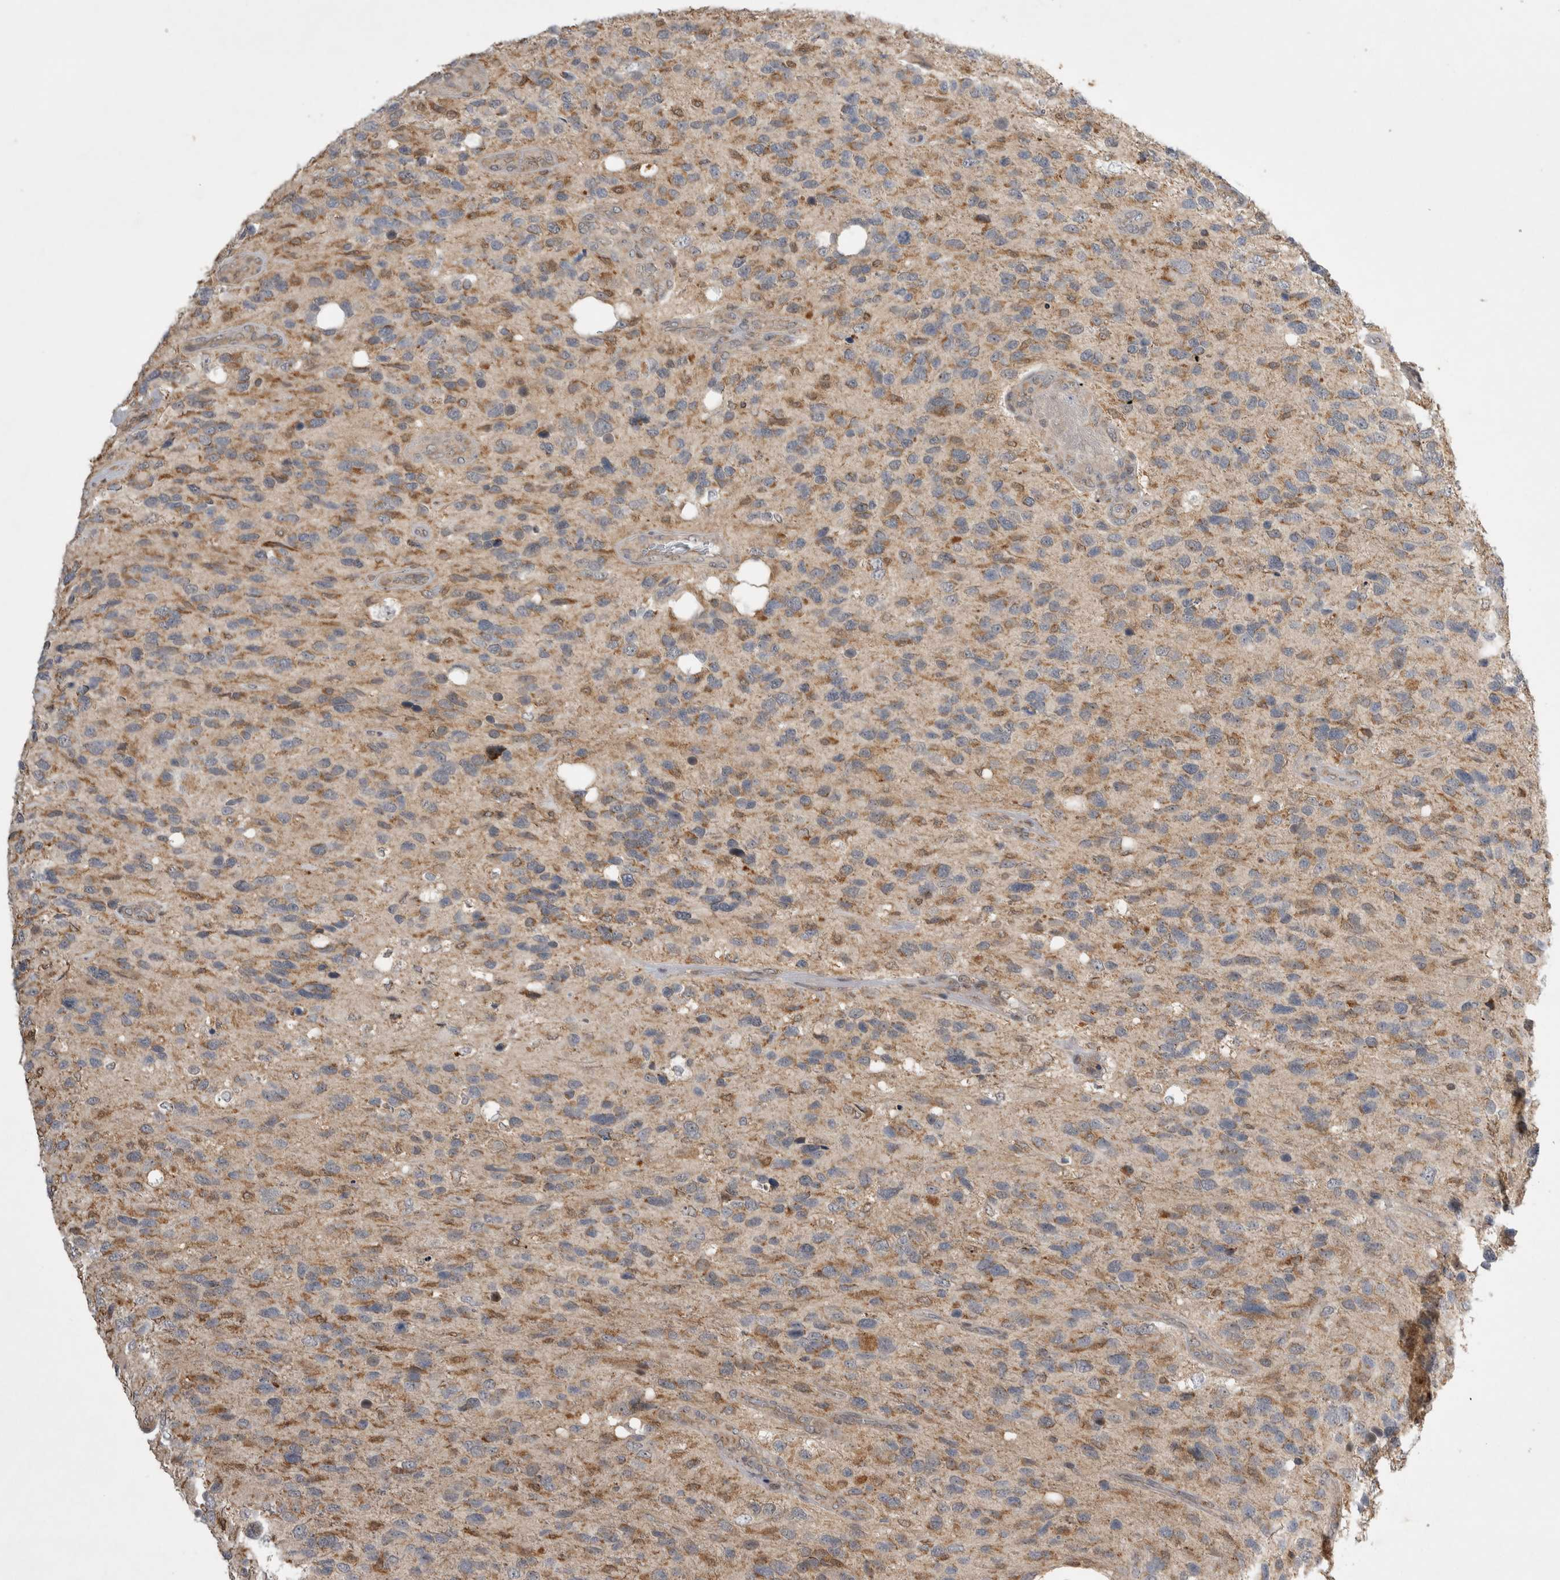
{"staining": {"intensity": "weak", "quantity": ">75%", "location": "cytoplasmic/membranous"}, "tissue": "glioma", "cell_type": "Tumor cells", "image_type": "cancer", "snomed": [{"axis": "morphology", "description": "Glioma, malignant, High grade"}, {"axis": "topography", "description": "Brain"}], "caption": "This is an image of IHC staining of glioma, which shows weak expression in the cytoplasmic/membranous of tumor cells.", "gene": "KCNIP1", "patient": {"sex": "female", "age": 58}}